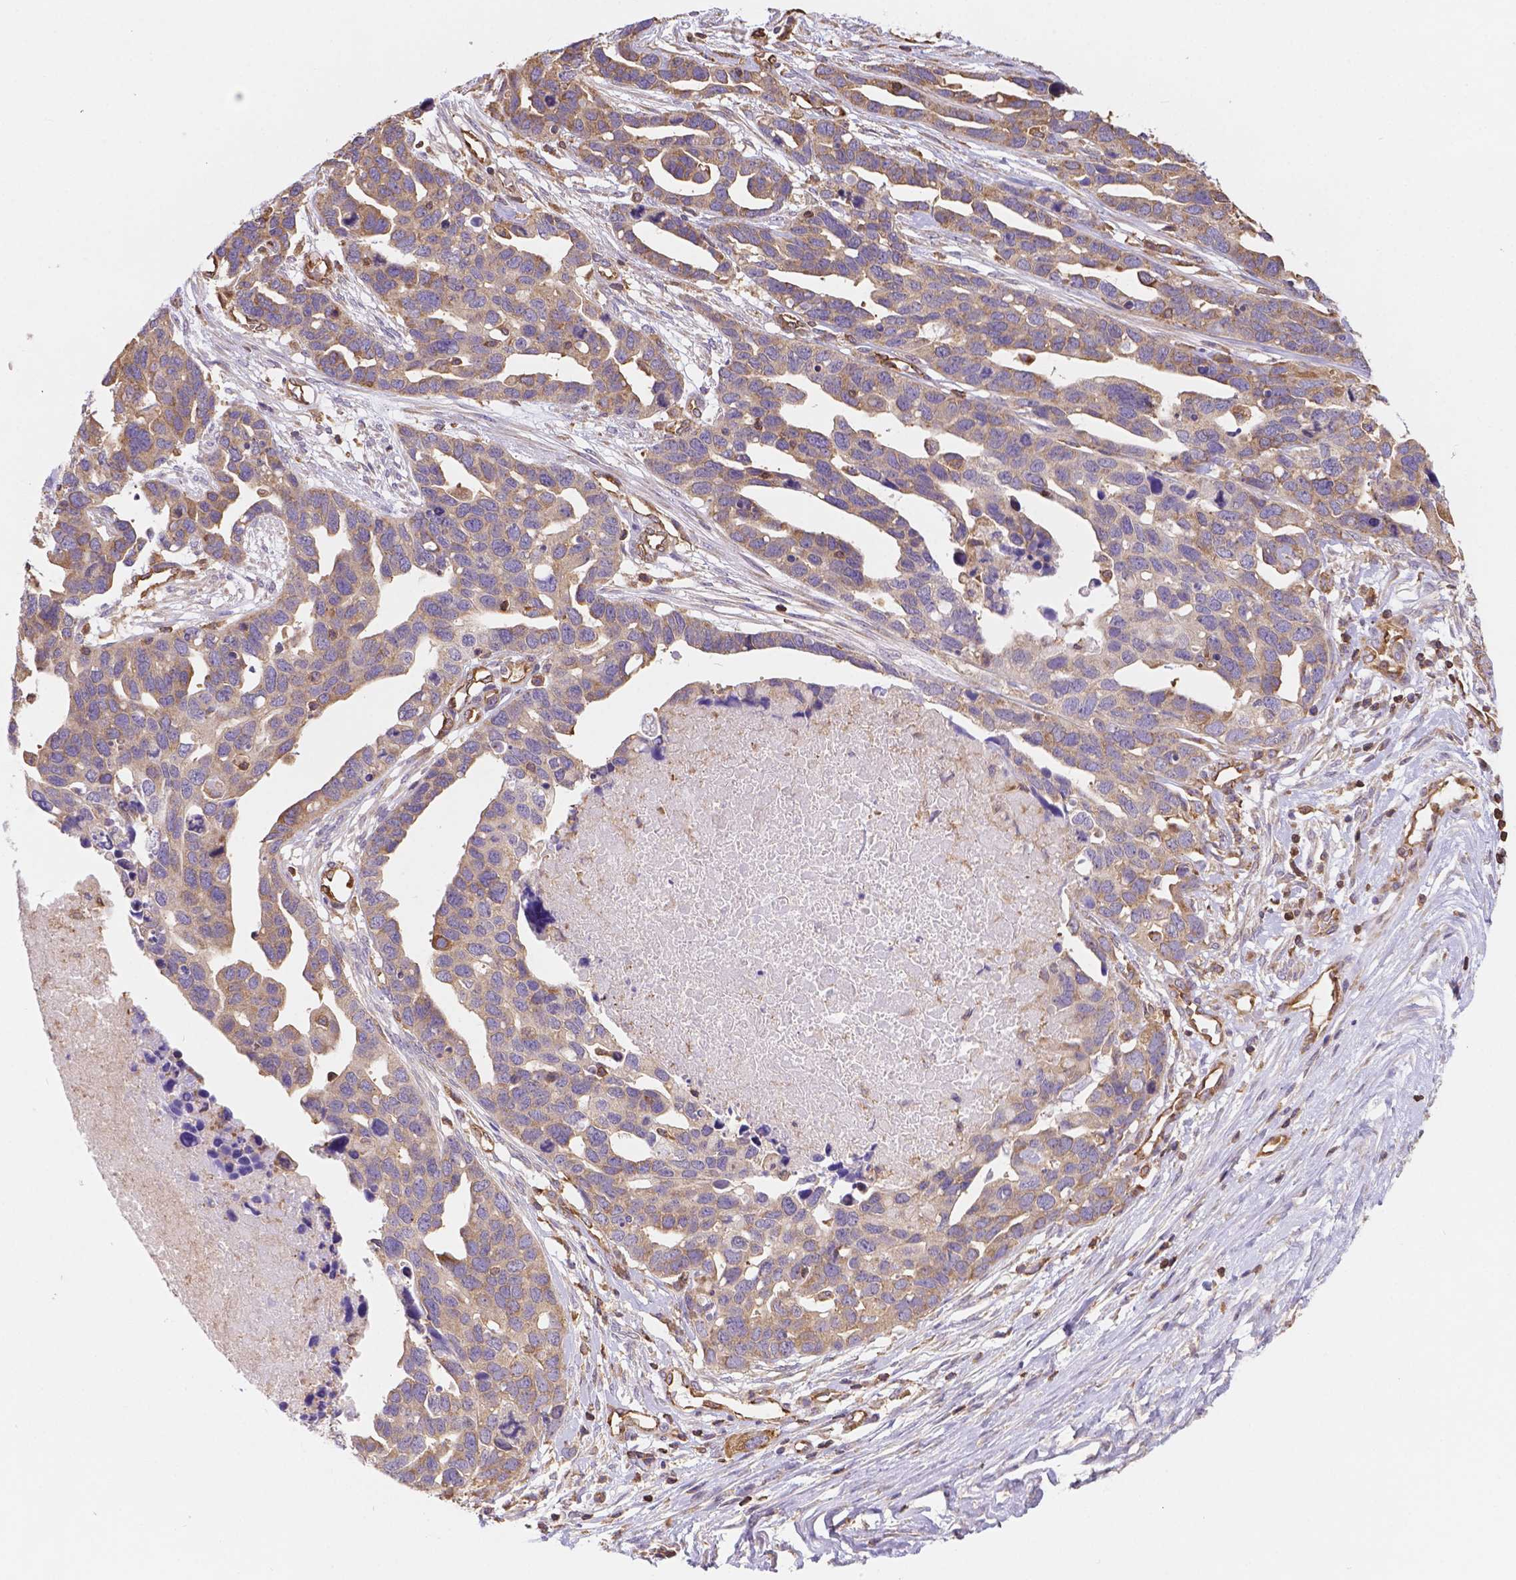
{"staining": {"intensity": "weak", "quantity": ">75%", "location": "cytoplasmic/membranous"}, "tissue": "ovarian cancer", "cell_type": "Tumor cells", "image_type": "cancer", "snomed": [{"axis": "morphology", "description": "Cystadenocarcinoma, serous, NOS"}, {"axis": "topography", "description": "Ovary"}], "caption": "Protein expression analysis of ovarian cancer (serous cystadenocarcinoma) exhibits weak cytoplasmic/membranous expression in about >75% of tumor cells.", "gene": "DMWD", "patient": {"sex": "female", "age": 54}}